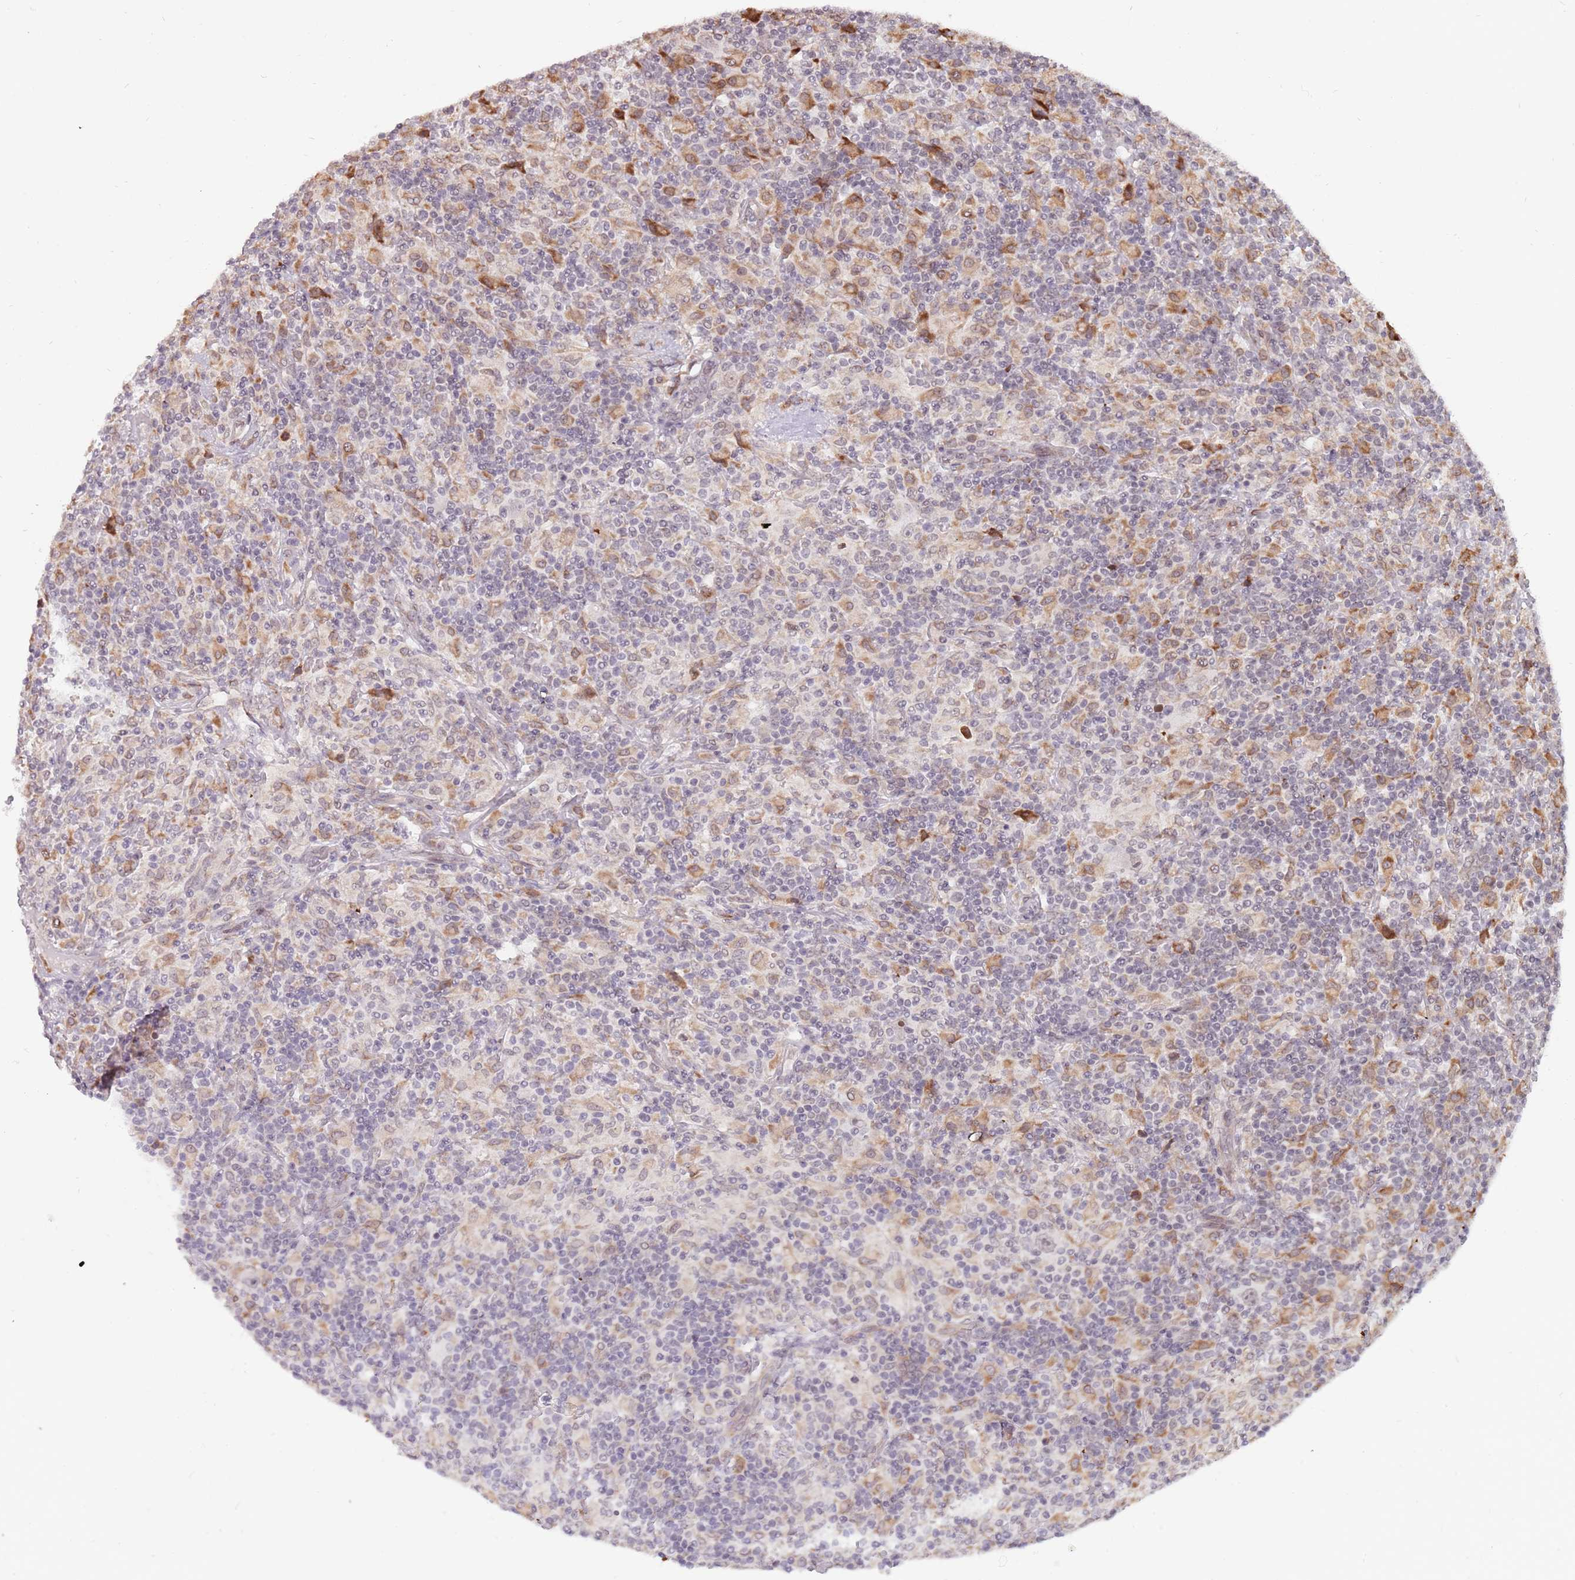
{"staining": {"intensity": "weak", "quantity": "25%-75%", "location": "cytoplasmic/membranous,nuclear"}, "tissue": "lymphoma", "cell_type": "Tumor cells", "image_type": "cancer", "snomed": [{"axis": "morphology", "description": "Hodgkin's disease, NOS"}, {"axis": "topography", "description": "Lymph node"}], "caption": "Tumor cells display weak cytoplasmic/membranous and nuclear expression in approximately 25%-75% of cells in Hodgkin's disease.", "gene": "BARD1", "patient": {"sex": "male", "age": 70}}